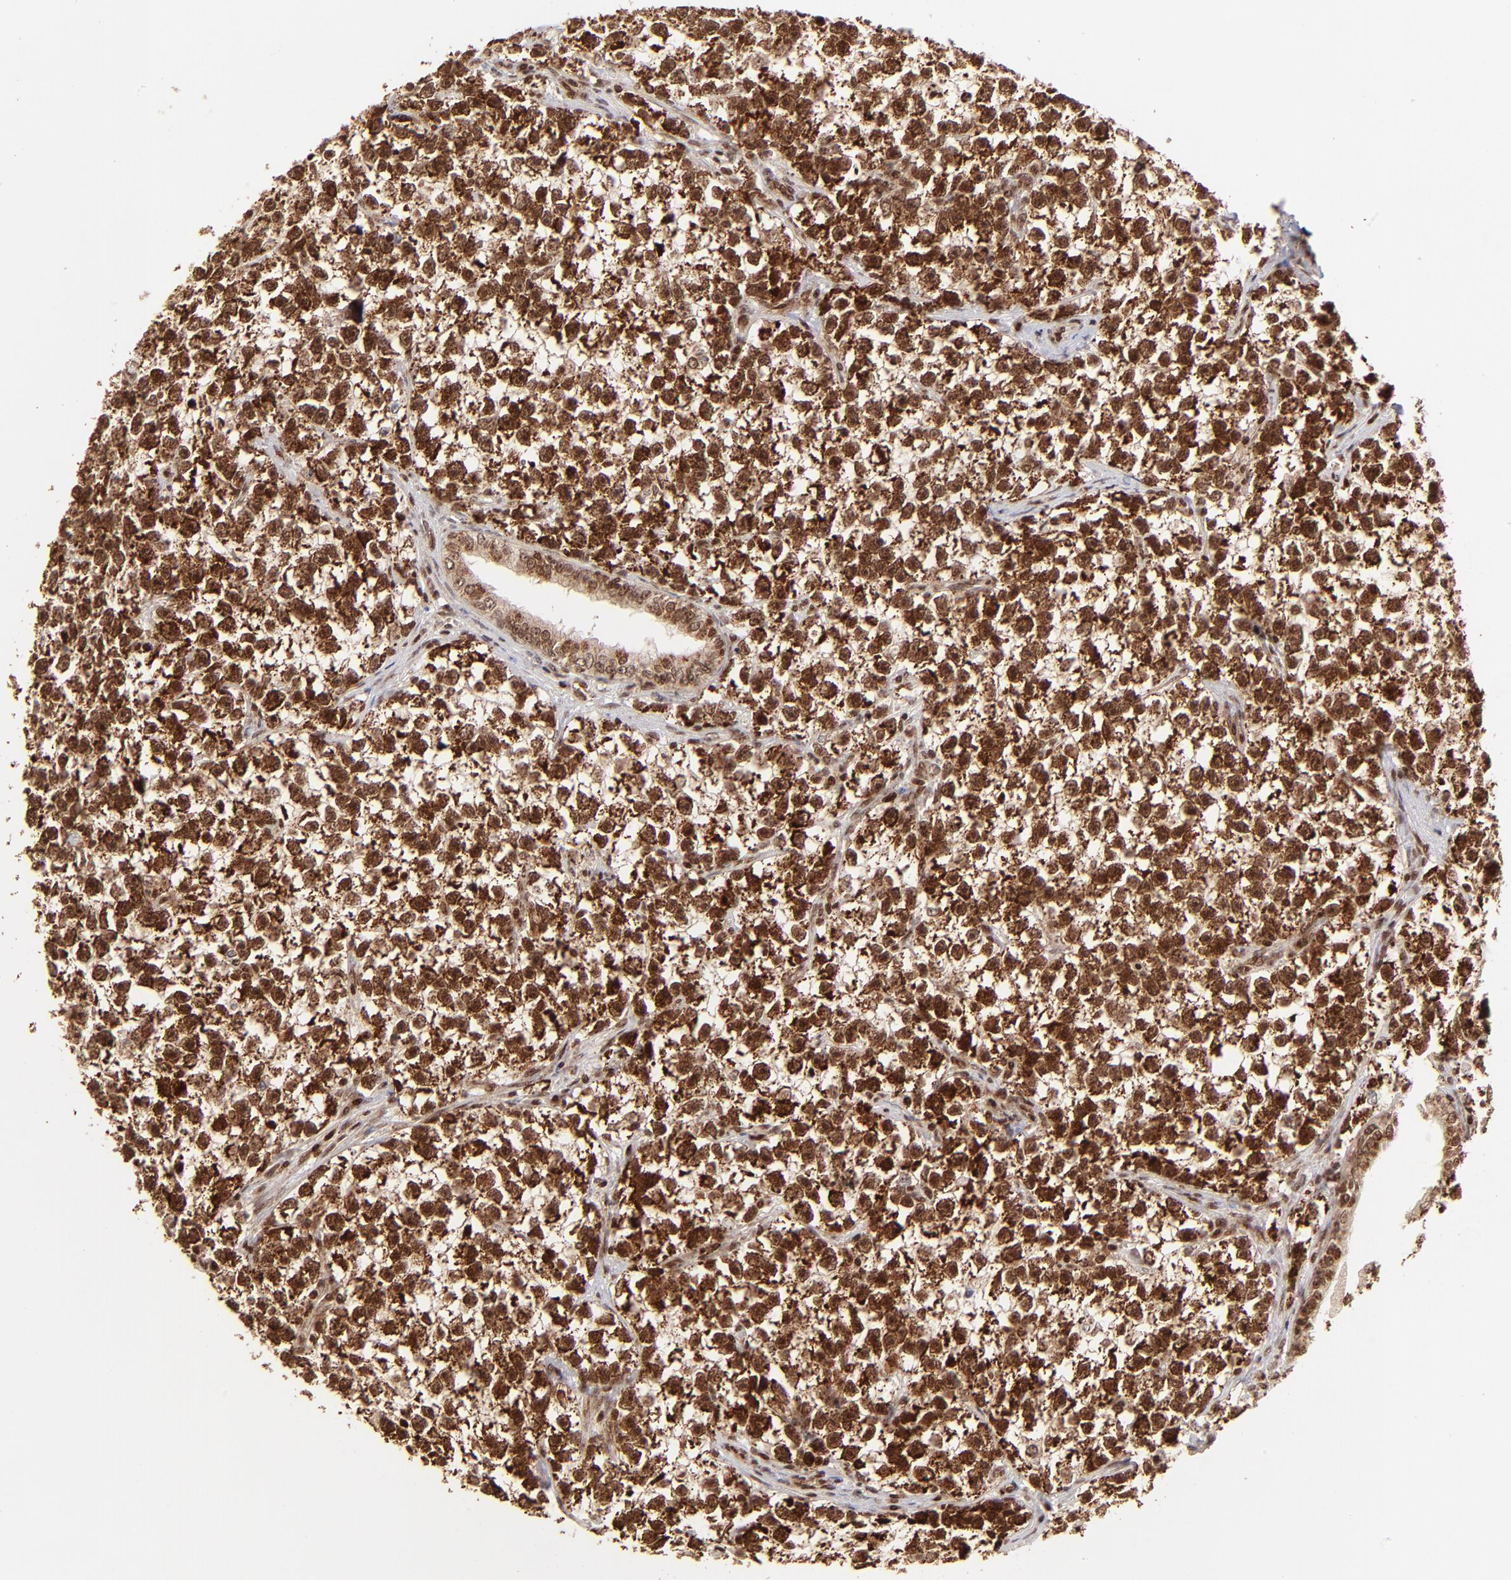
{"staining": {"intensity": "strong", "quantity": ">75%", "location": "cytoplasmic/membranous,nuclear"}, "tissue": "testis cancer", "cell_type": "Tumor cells", "image_type": "cancer", "snomed": [{"axis": "morphology", "description": "Seminoma, NOS"}, {"axis": "morphology", "description": "Carcinoma, Embryonal, NOS"}, {"axis": "topography", "description": "Testis"}], "caption": "High-power microscopy captured an immunohistochemistry (IHC) image of embryonal carcinoma (testis), revealing strong cytoplasmic/membranous and nuclear positivity in approximately >75% of tumor cells.", "gene": "MED15", "patient": {"sex": "male", "age": 30}}